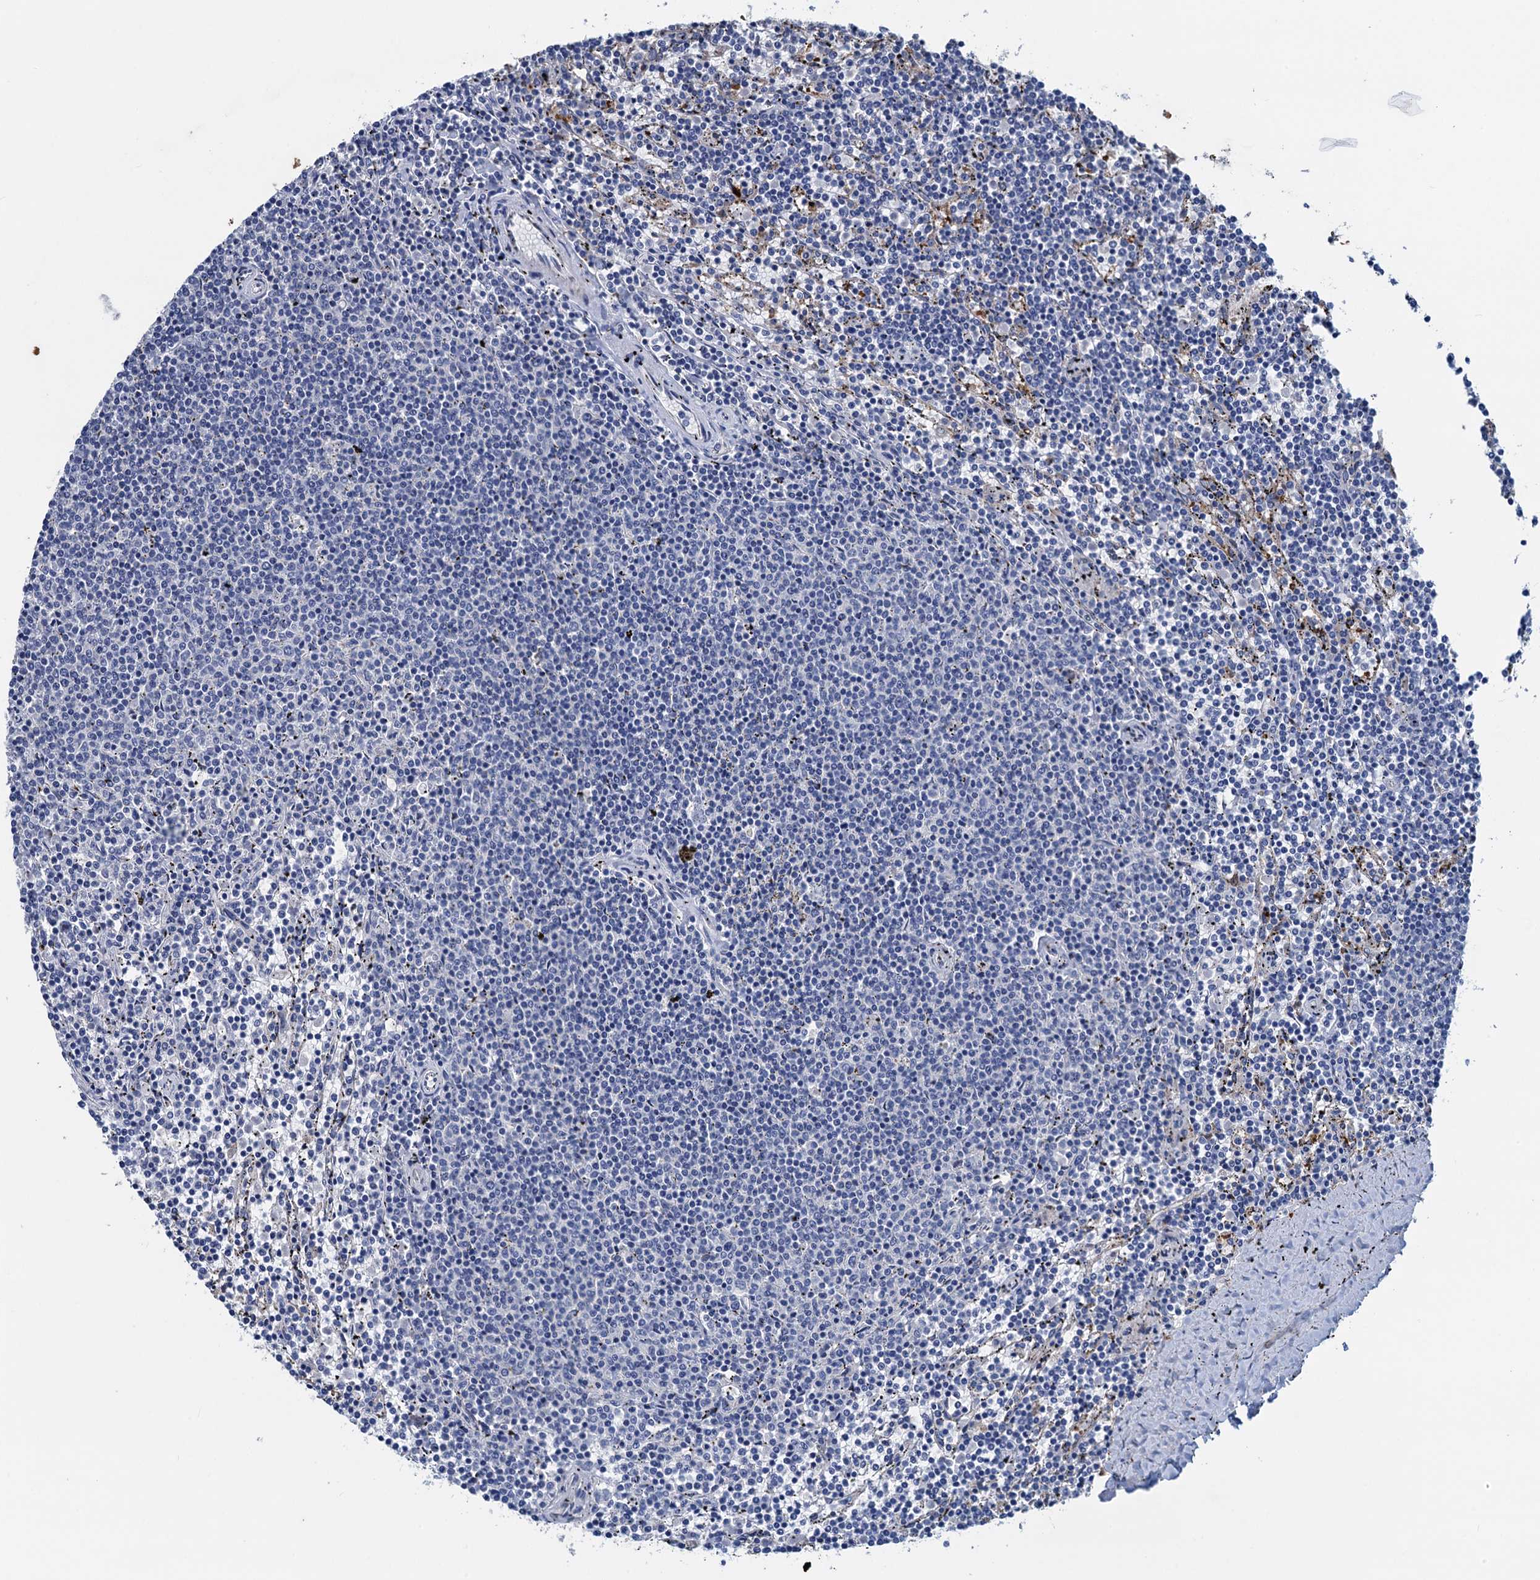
{"staining": {"intensity": "negative", "quantity": "none", "location": "none"}, "tissue": "lymphoma", "cell_type": "Tumor cells", "image_type": "cancer", "snomed": [{"axis": "morphology", "description": "Malignant lymphoma, non-Hodgkin's type, Low grade"}, {"axis": "topography", "description": "Spleen"}], "caption": "An immunohistochemistry (IHC) histopathology image of low-grade malignant lymphoma, non-Hodgkin's type is shown. There is no staining in tumor cells of low-grade malignant lymphoma, non-Hodgkin's type.", "gene": "RTKN2", "patient": {"sex": "female", "age": 50}}